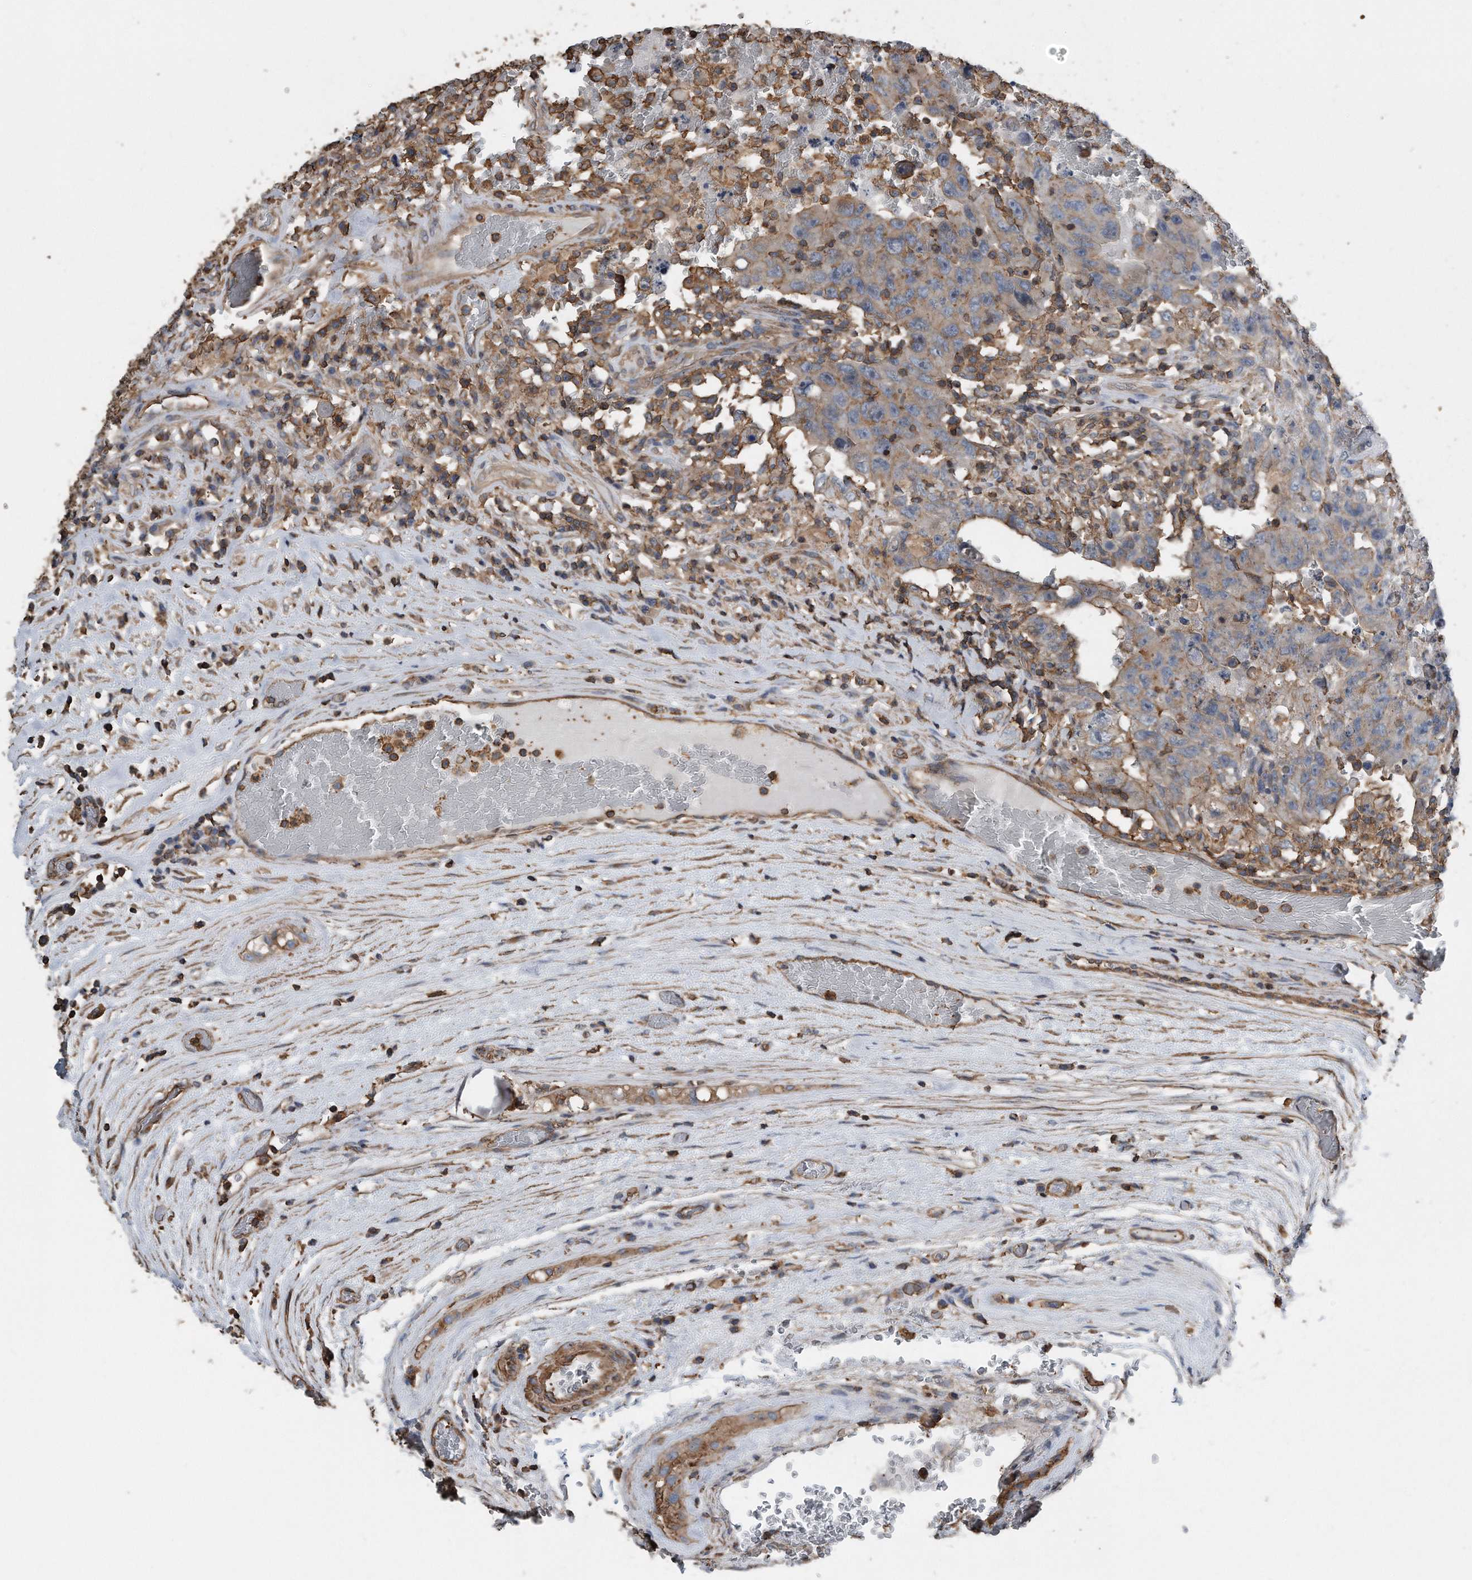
{"staining": {"intensity": "weak", "quantity": ">75%", "location": "cytoplasmic/membranous"}, "tissue": "testis cancer", "cell_type": "Tumor cells", "image_type": "cancer", "snomed": [{"axis": "morphology", "description": "Carcinoma, Embryonal, NOS"}, {"axis": "topography", "description": "Testis"}], "caption": "A low amount of weak cytoplasmic/membranous staining is appreciated in approximately >75% of tumor cells in testis cancer tissue.", "gene": "RSPO3", "patient": {"sex": "male", "age": 26}}